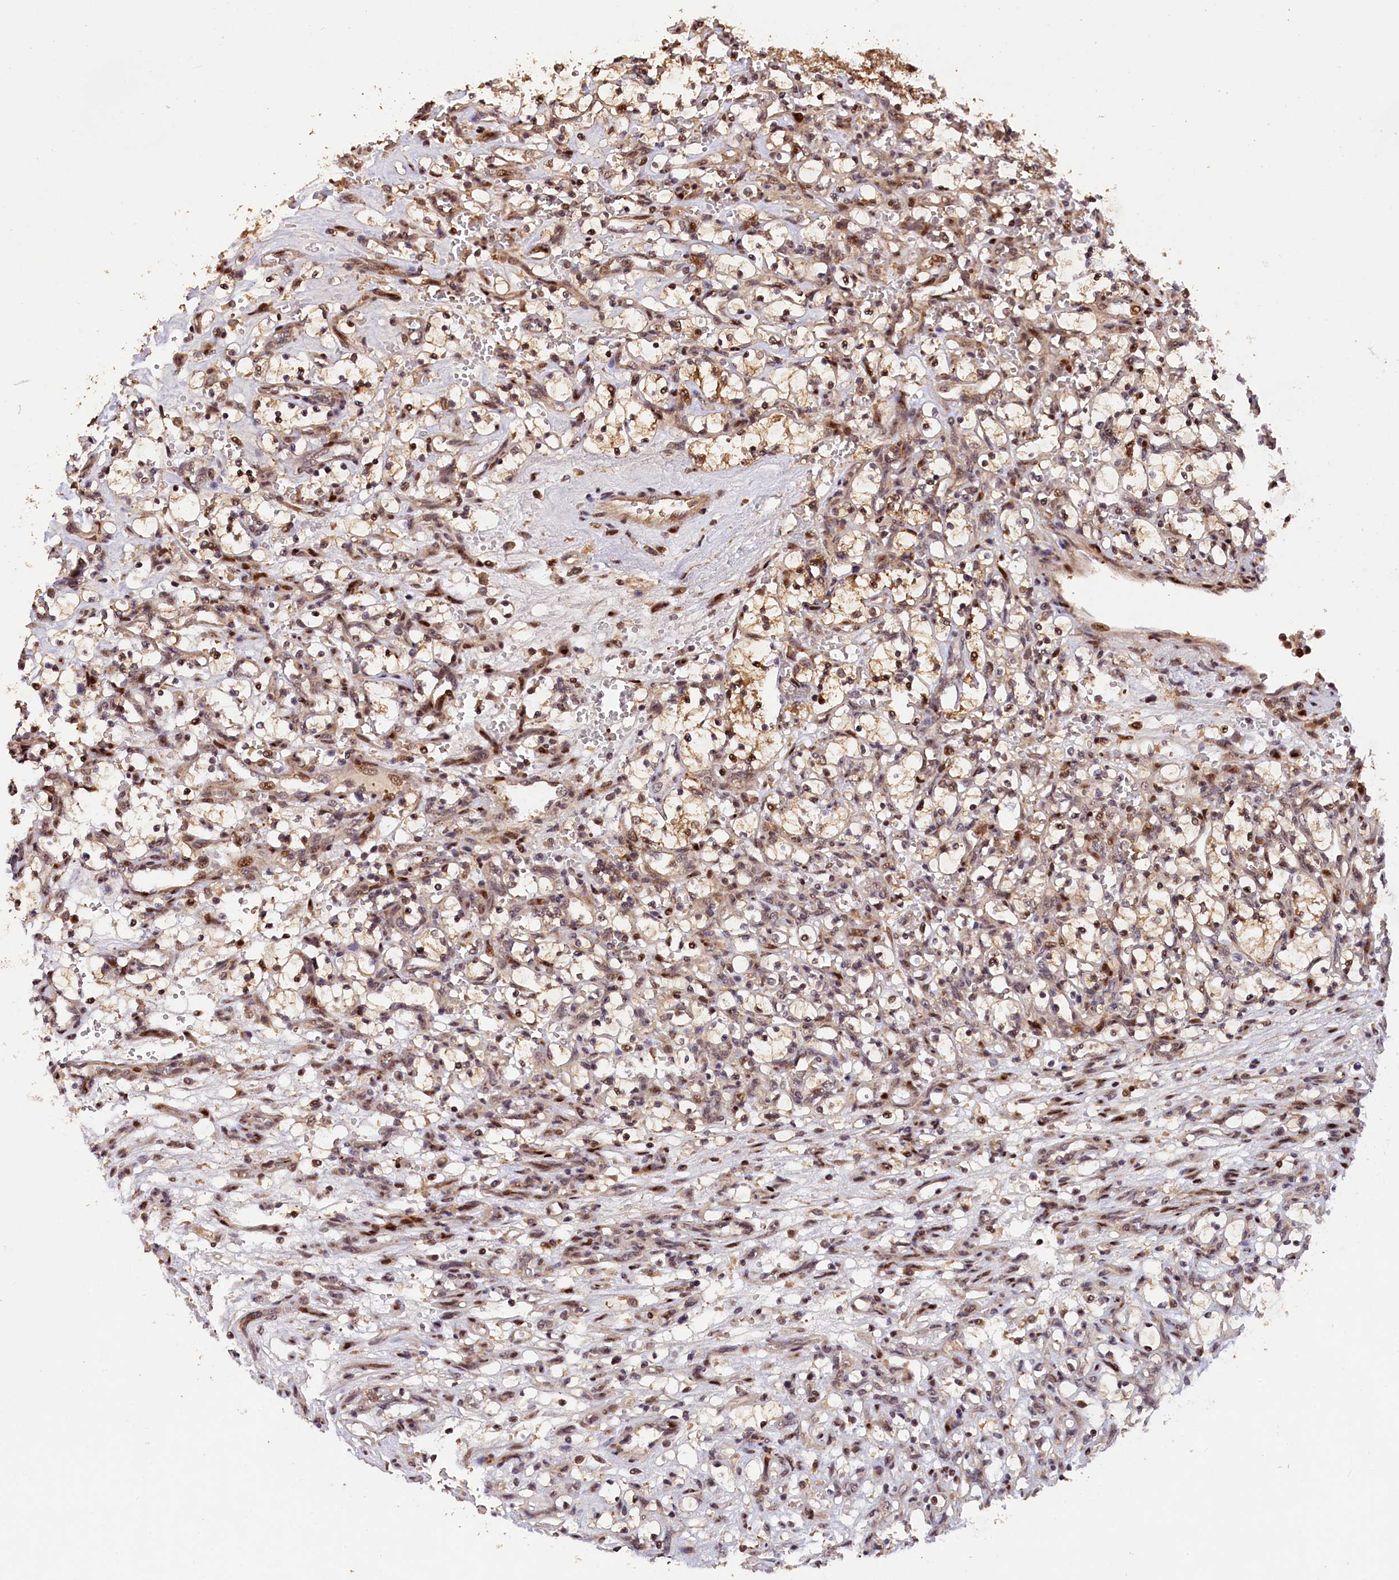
{"staining": {"intensity": "moderate", "quantity": "25%-75%", "location": "cytoplasmic/membranous,nuclear"}, "tissue": "renal cancer", "cell_type": "Tumor cells", "image_type": "cancer", "snomed": [{"axis": "morphology", "description": "Adenocarcinoma, NOS"}, {"axis": "topography", "description": "Kidney"}], "caption": "Immunohistochemical staining of human renal adenocarcinoma demonstrates moderate cytoplasmic/membranous and nuclear protein positivity in approximately 25%-75% of tumor cells. (Stains: DAB (3,3'-diaminobenzidine) in brown, nuclei in blue, Microscopy: brightfield microscopy at high magnification).", "gene": "PHAF1", "patient": {"sex": "female", "age": 69}}